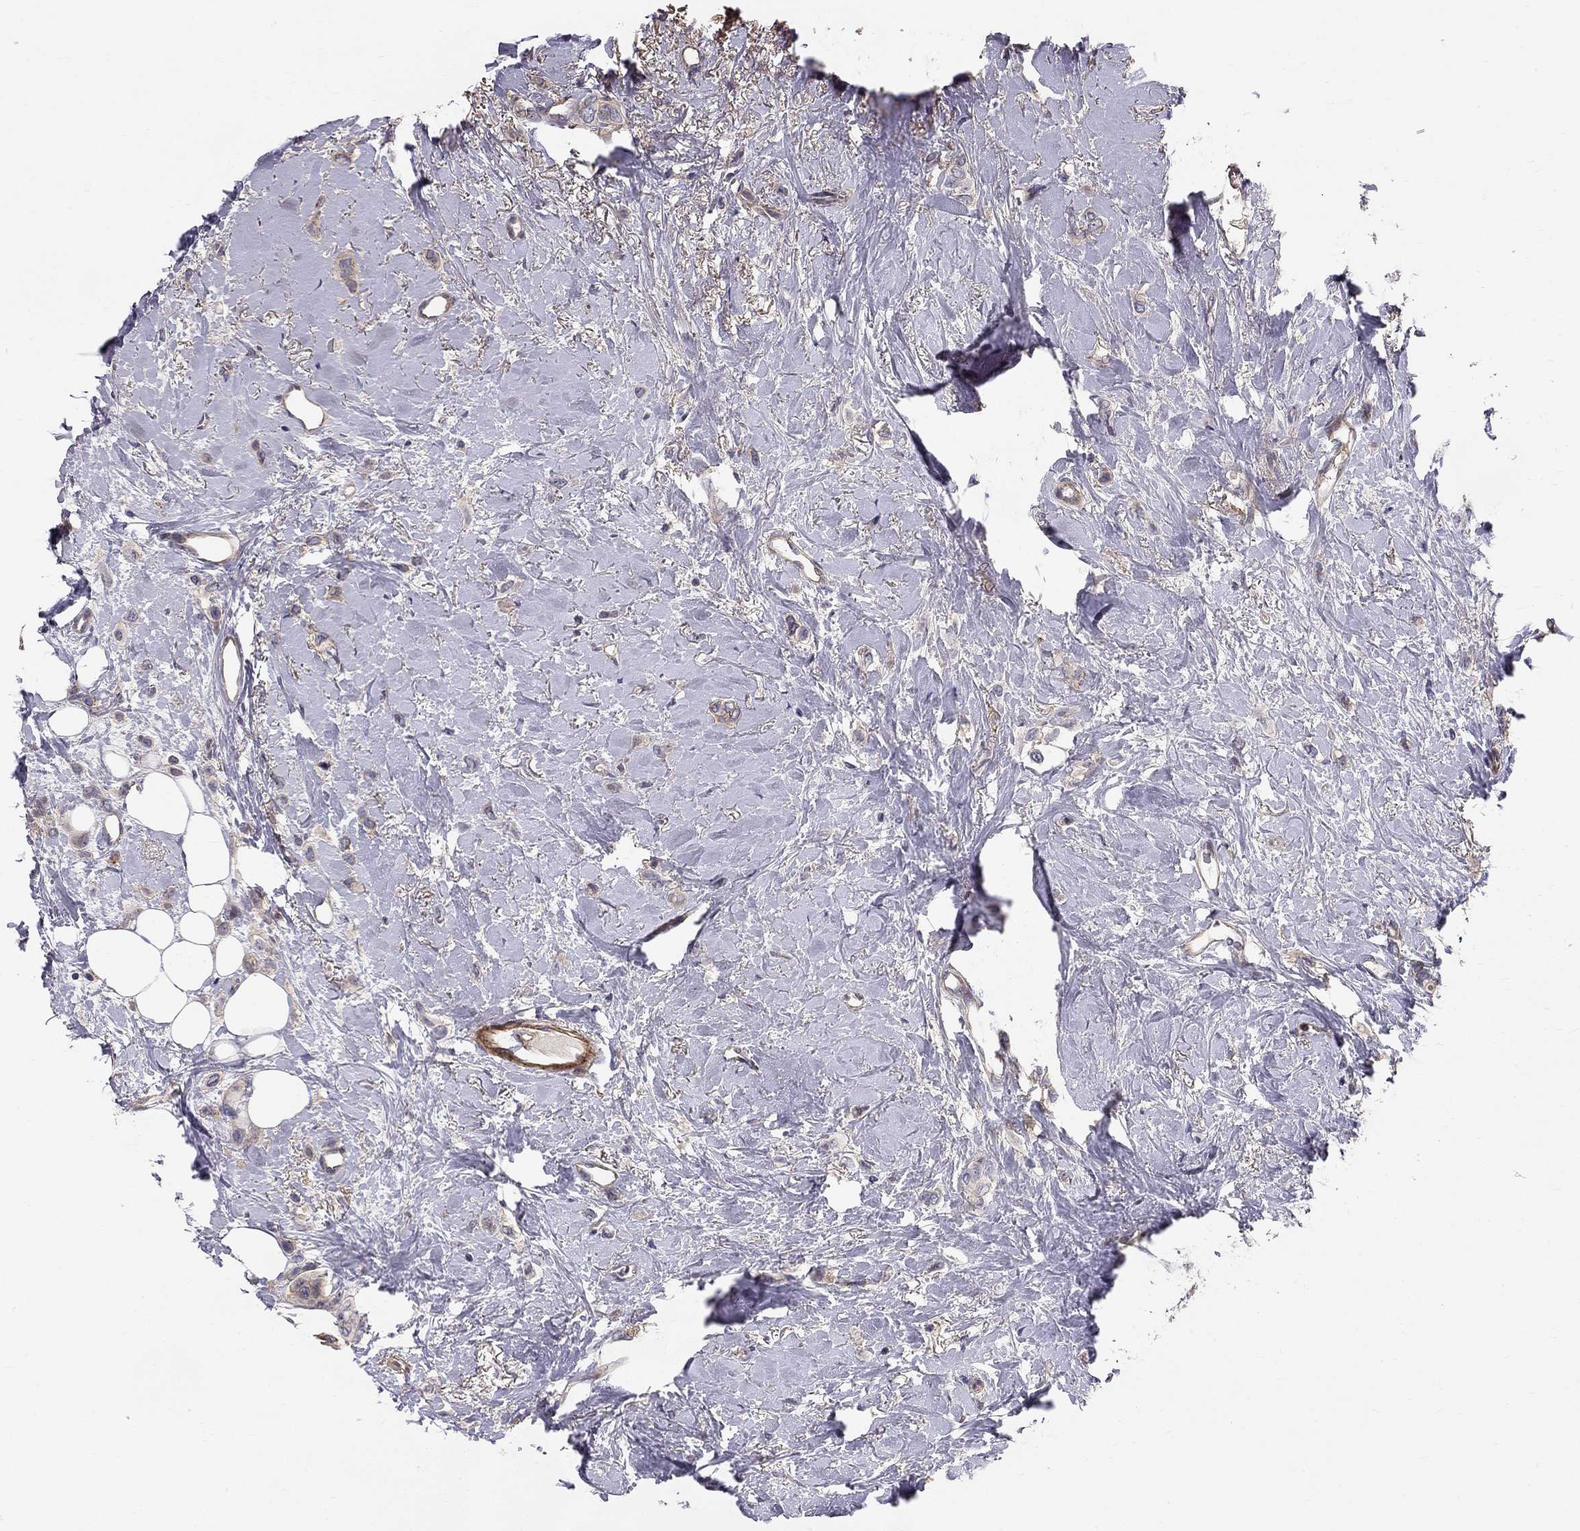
{"staining": {"intensity": "weak", "quantity": "<25%", "location": "cytoplasmic/membranous"}, "tissue": "breast cancer", "cell_type": "Tumor cells", "image_type": "cancer", "snomed": [{"axis": "morphology", "description": "Lobular carcinoma"}, {"axis": "topography", "description": "Breast"}], "caption": "Breast lobular carcinoma was stained to show a protein in brown. There is no significant staining in tumor cells.", "gene": "GJB4", "patient": {"sex": "female", "age": 66}}